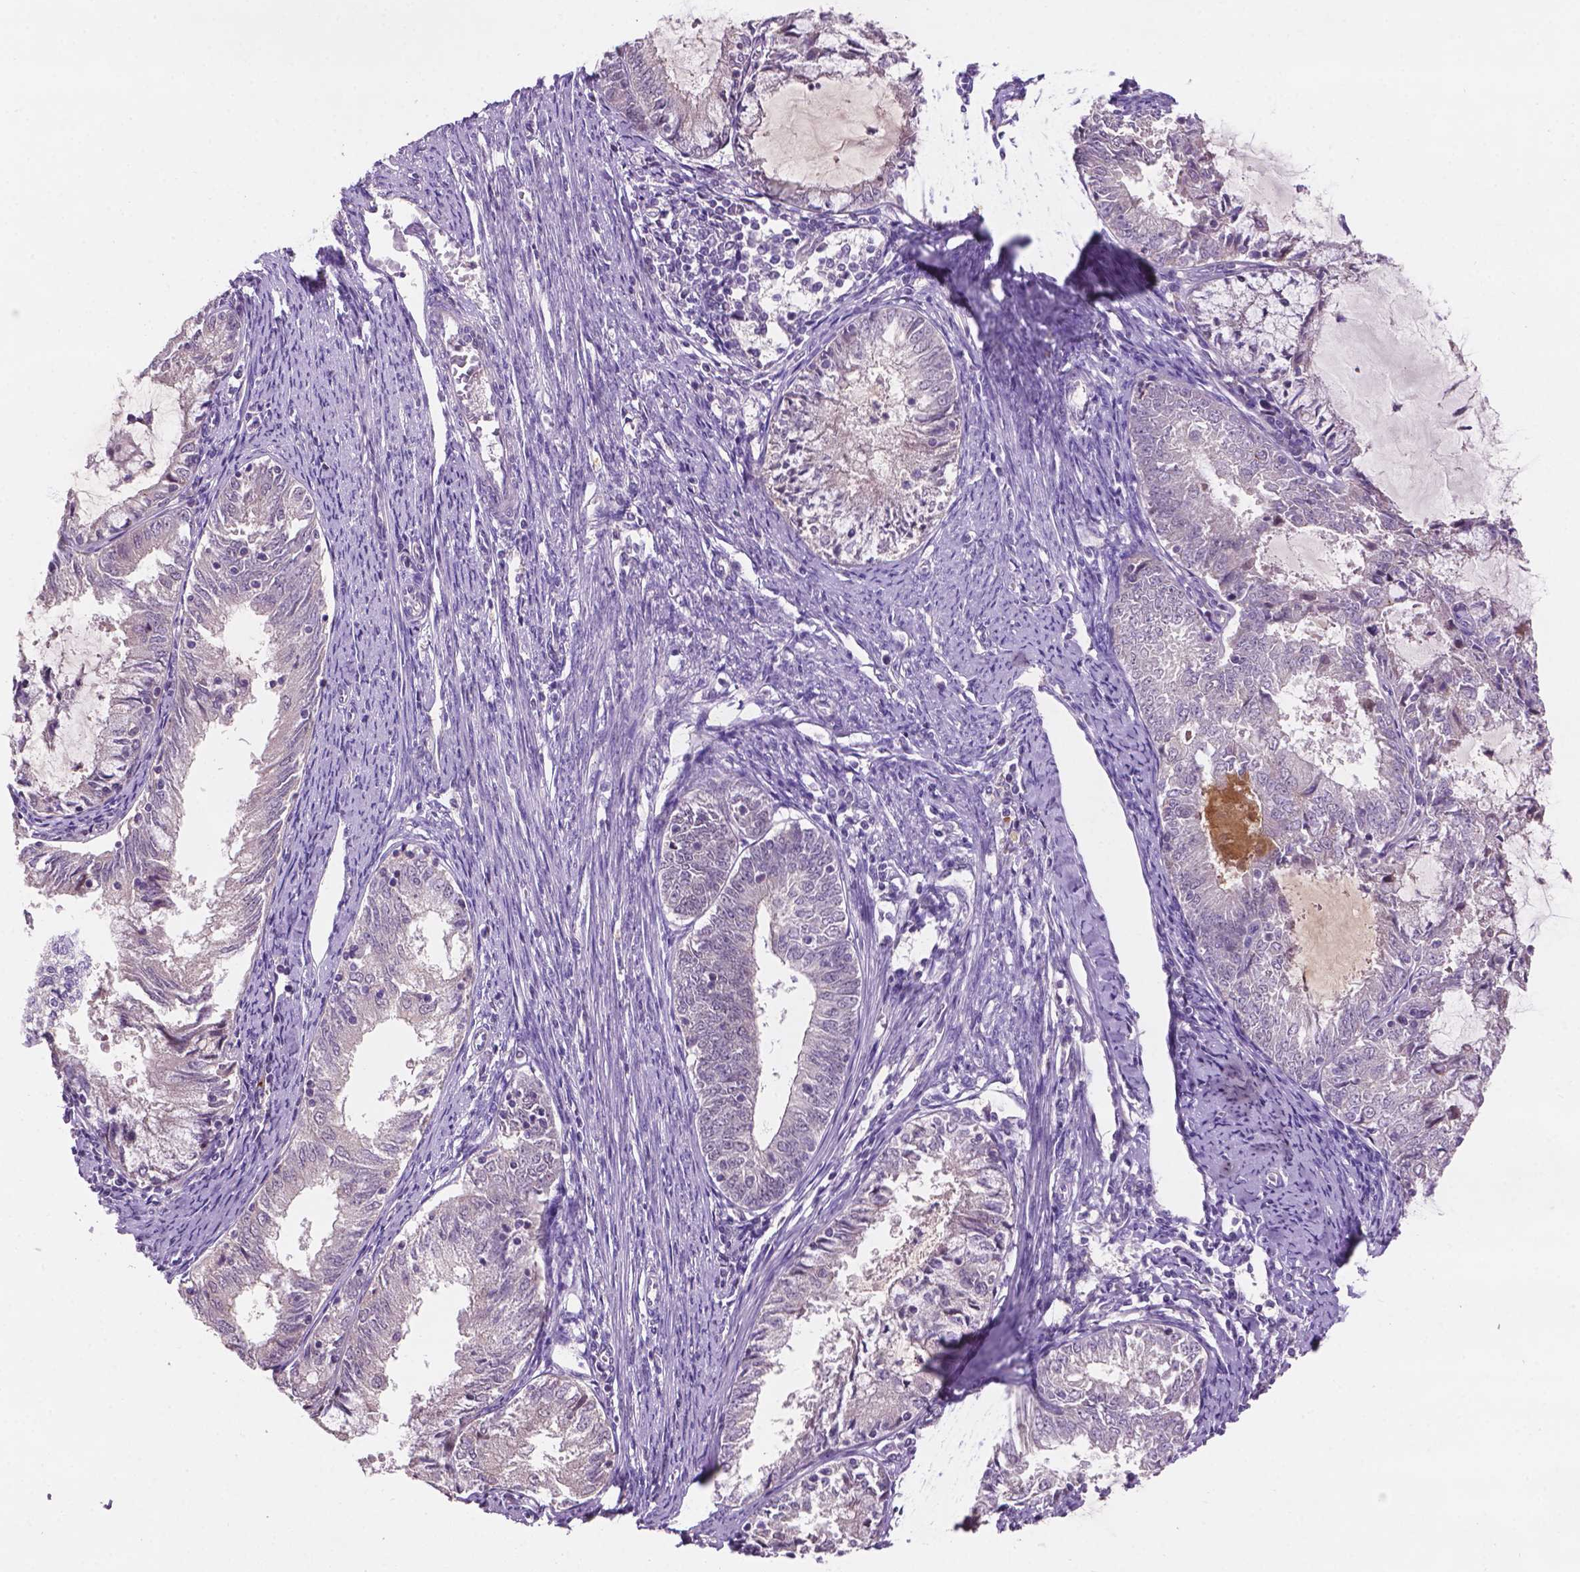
{"staining": {"intensity": "negative", "quantity": "none", "location": "none"}, "tissue": "endometrial cancer", "cell_type": "Tumor cells", "image_type": "cancer", "snomed": [{"axis": "morphology", "description": "Adenocarcinoma, NOS"}, {"axis": "topography", "description": "Endometrium"}], "caption": "High magnification brightfield microscopy of endometrial cancer (adenocarcinoma) stained with DAB (3,3'-diaminobenzidine) (brown) and counterstained with hematoxylin (blue): tumor cells show no significant staining. The staining is performed using DAB (3,3'-diaminobenzidine) brown chromogen with nuclei counter-stained in using hematoxylin.", "gene": "GXYLT2", "patient": {"sex": "female", "age": 57}}